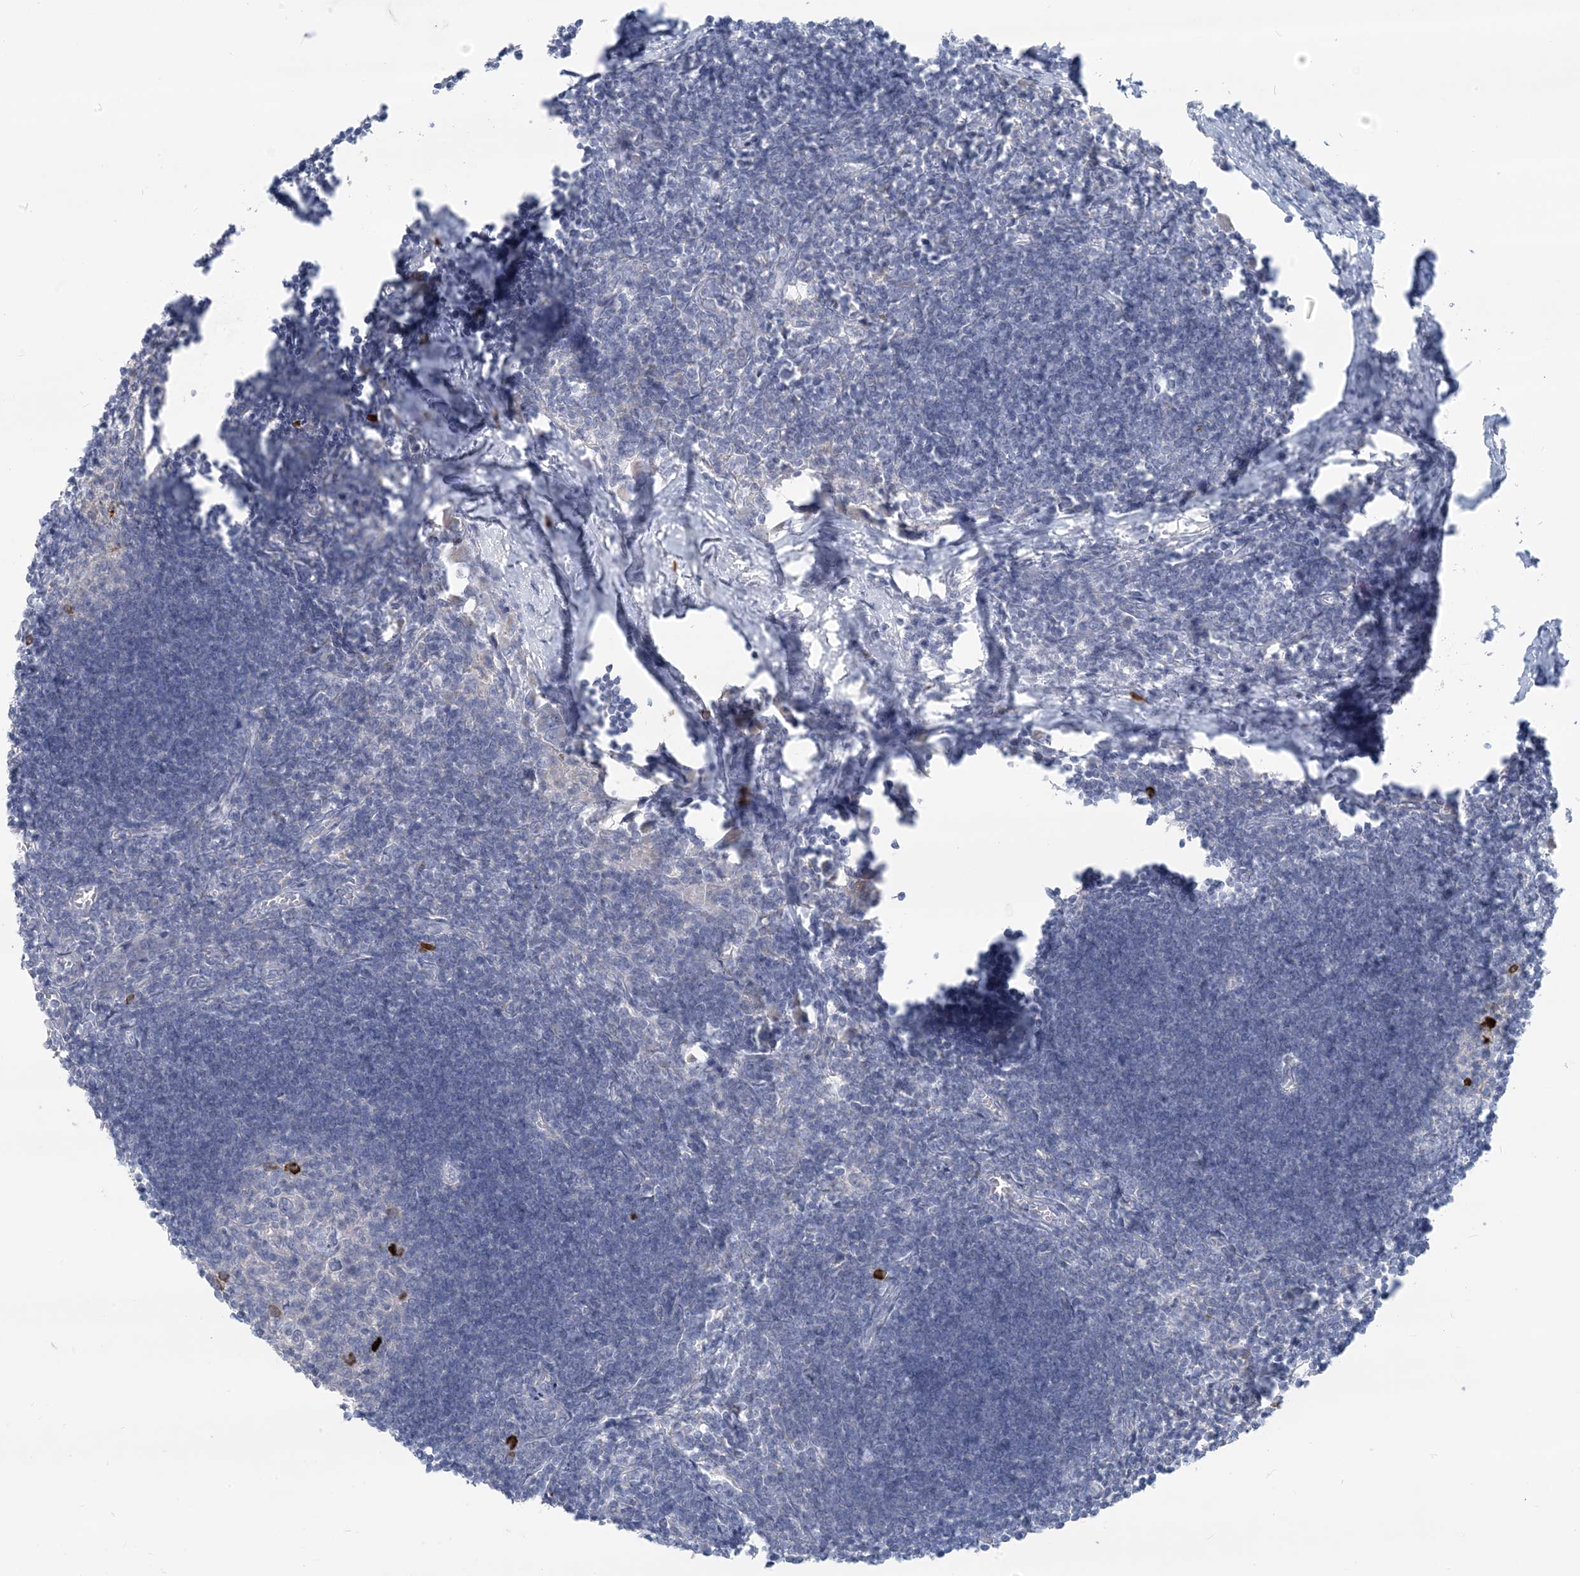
{"staining": {"intensity": "negative", "quantity": "none", "location": "none"}, "tissue": "lymph node", "cell_type": "Germinal center cells", "image_type": "normal", "snomed": [{"axis": "morphology", "description": "Normal tissue, NOS"}, {"axis": "morphology", "description": "Malignant melanoma, Metastatic site"}, {"axis": "topography", "description": "Lymph node"}], "caption": "The image displays no staining of germinal center cells in unremarkable lymph node. (Stains: DAB (3,3'-diaminobenzidine) IHC with hematoxylin counter stain, Microscopy: brightfield microscopy at high magnification).", "gene": "SCML1", "patient": {"sex": "male", "age": 41}}